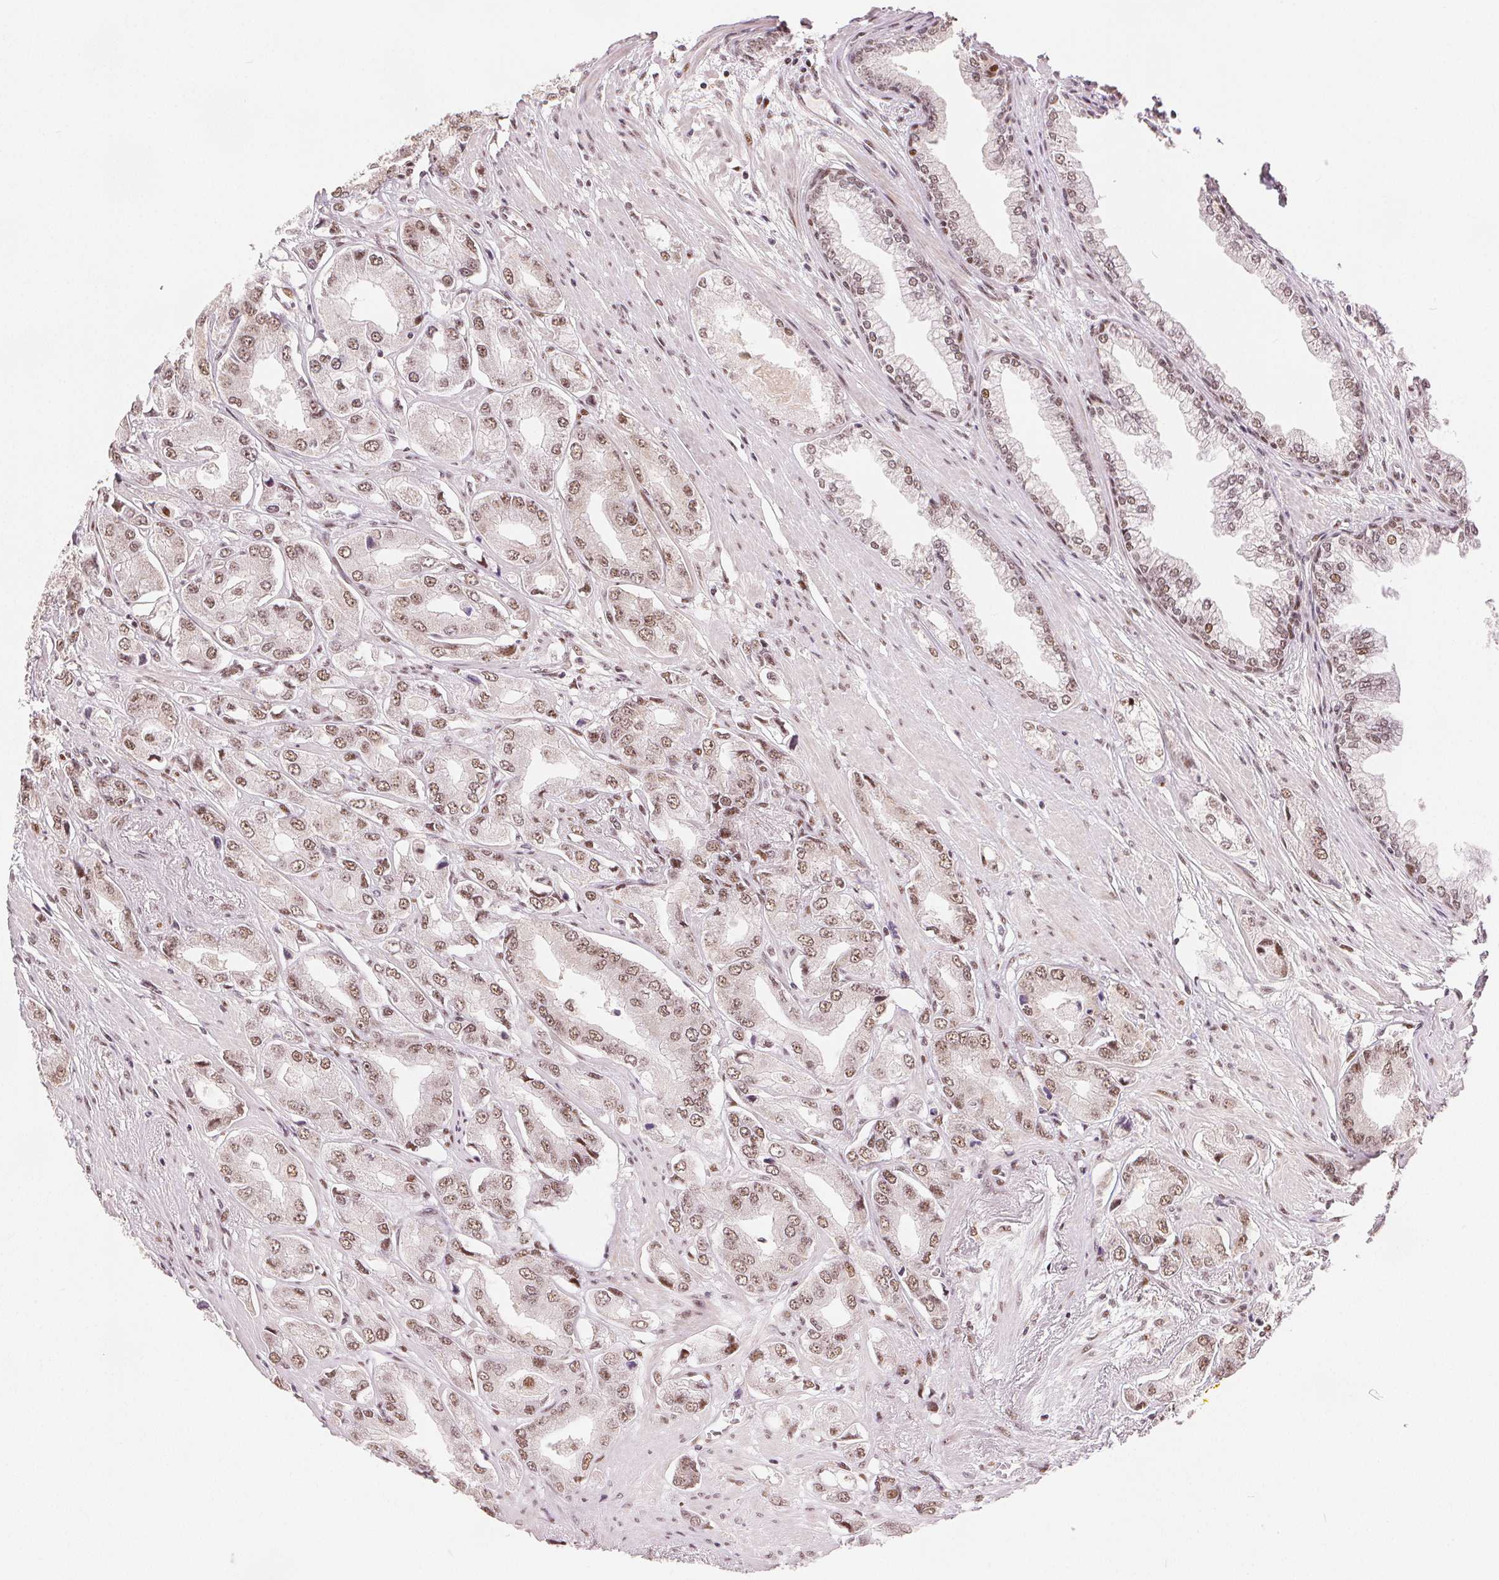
{"staining": {"intensity": "weak", "quantity": ">75%", "location": "nuclear"}, "tissue": "prostate cancer", "cell_type": "Tumor cells", "image_type": "cancer", "snomed": [{"axis": "morphology", "description": "Adenocarcinoma, Low grade"}, {"axis": "topography", "description": "Prostate"}], "caption": "Weak nuclear staining is seen in about >75% of tumor cells in prostate cancer (adenocarcinoma (low-grade)).", "gene": "ZNF703", "patient": {"sex": "male", "age": 60}}